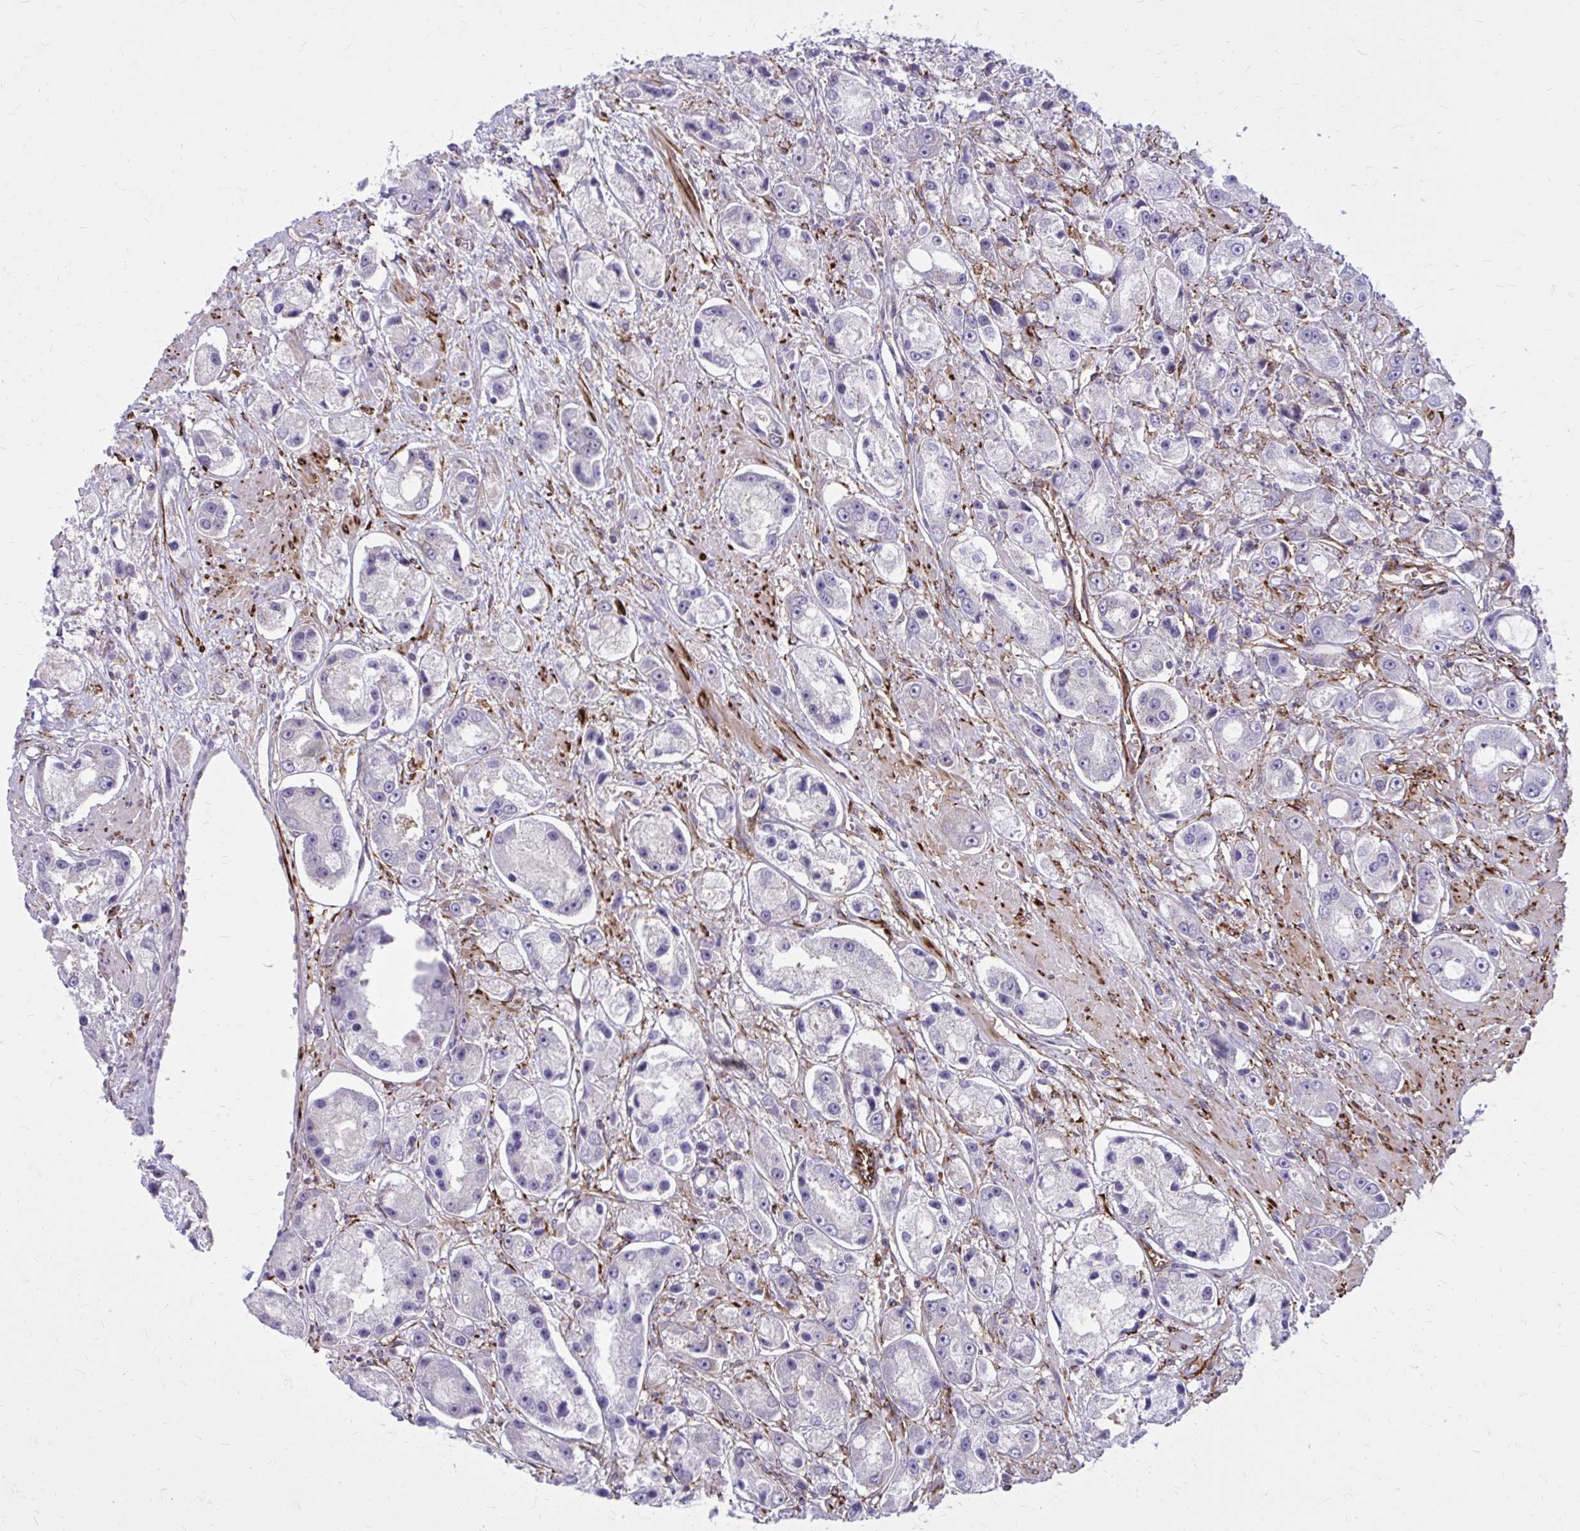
{"staining": {"intensity": "negative", "quantity": "none", "location": "none"}, "tissue": "prostate cancer", "cell_type": "Tumor cells", "image_type": "cancer", "snomed": [{"axis": "morphology", "description": "Adenocarcinoma, High grade"}, {"axis": "topography", "description": "Prostate"}], "caption": "A high-resolution histopathology image shows immunohistochemistry staining of adenocarcinoma (high-grade) (prostate), which reveals no significant positivity in tumor cells.", "gene": "BEND5", "patient": {"sex": "male", "age": 67}}